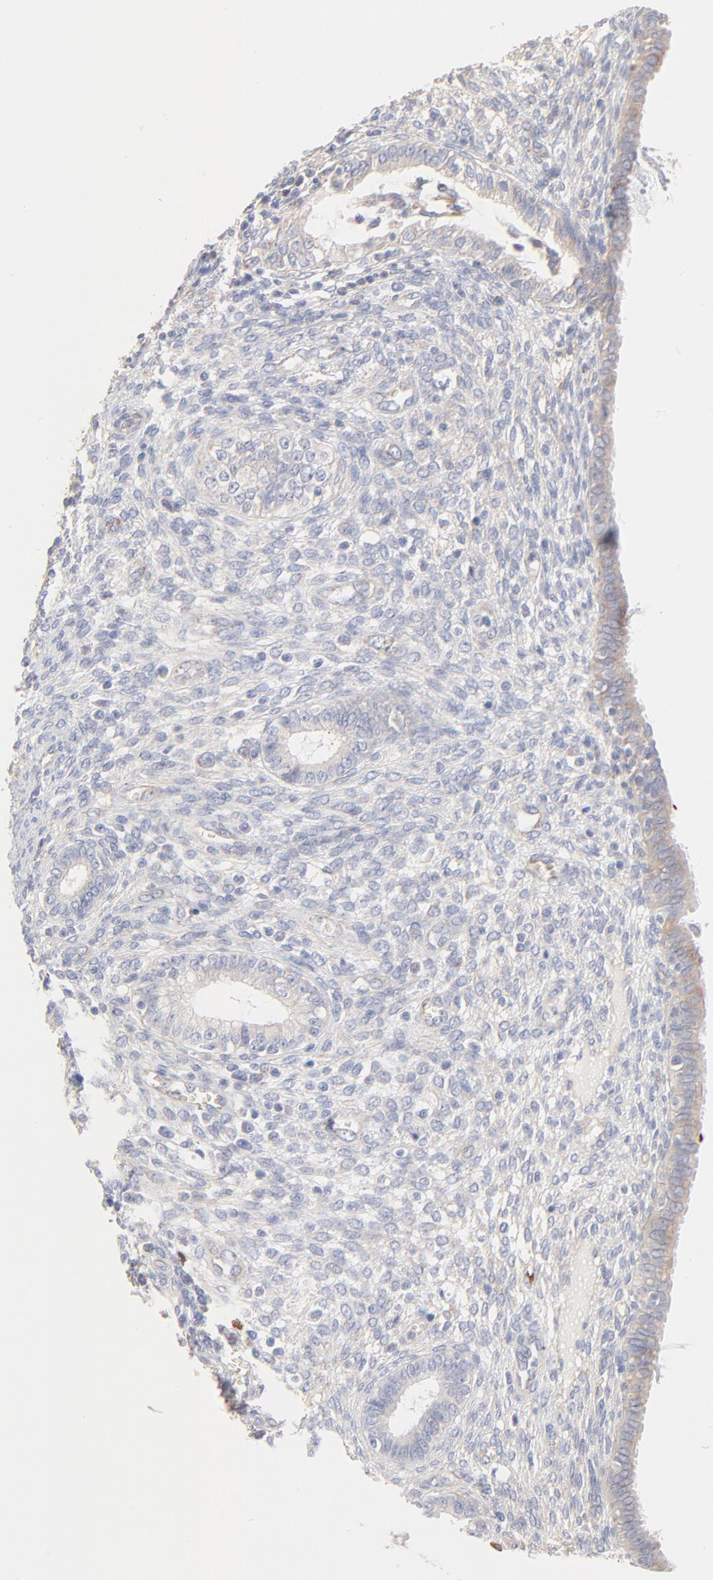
{"staining": {"intensity": "negative", "quantity": "none", "location": "none"}, "tissue": "endometrium", "cell_type": "Cells in endometrial stroma", "image_type": "normal", "snomed": [{"axis": "morphology", "description": "Normal tissue, NOS"}, {"axis": "topography", "description": "Endometrium"}], "caption": "Protein analysis of benign endometrium exhibits no significant positivity in cells in endometrial stroma.", "gene": "SPTB", "patient": {"sex": "female", "age": 72}}